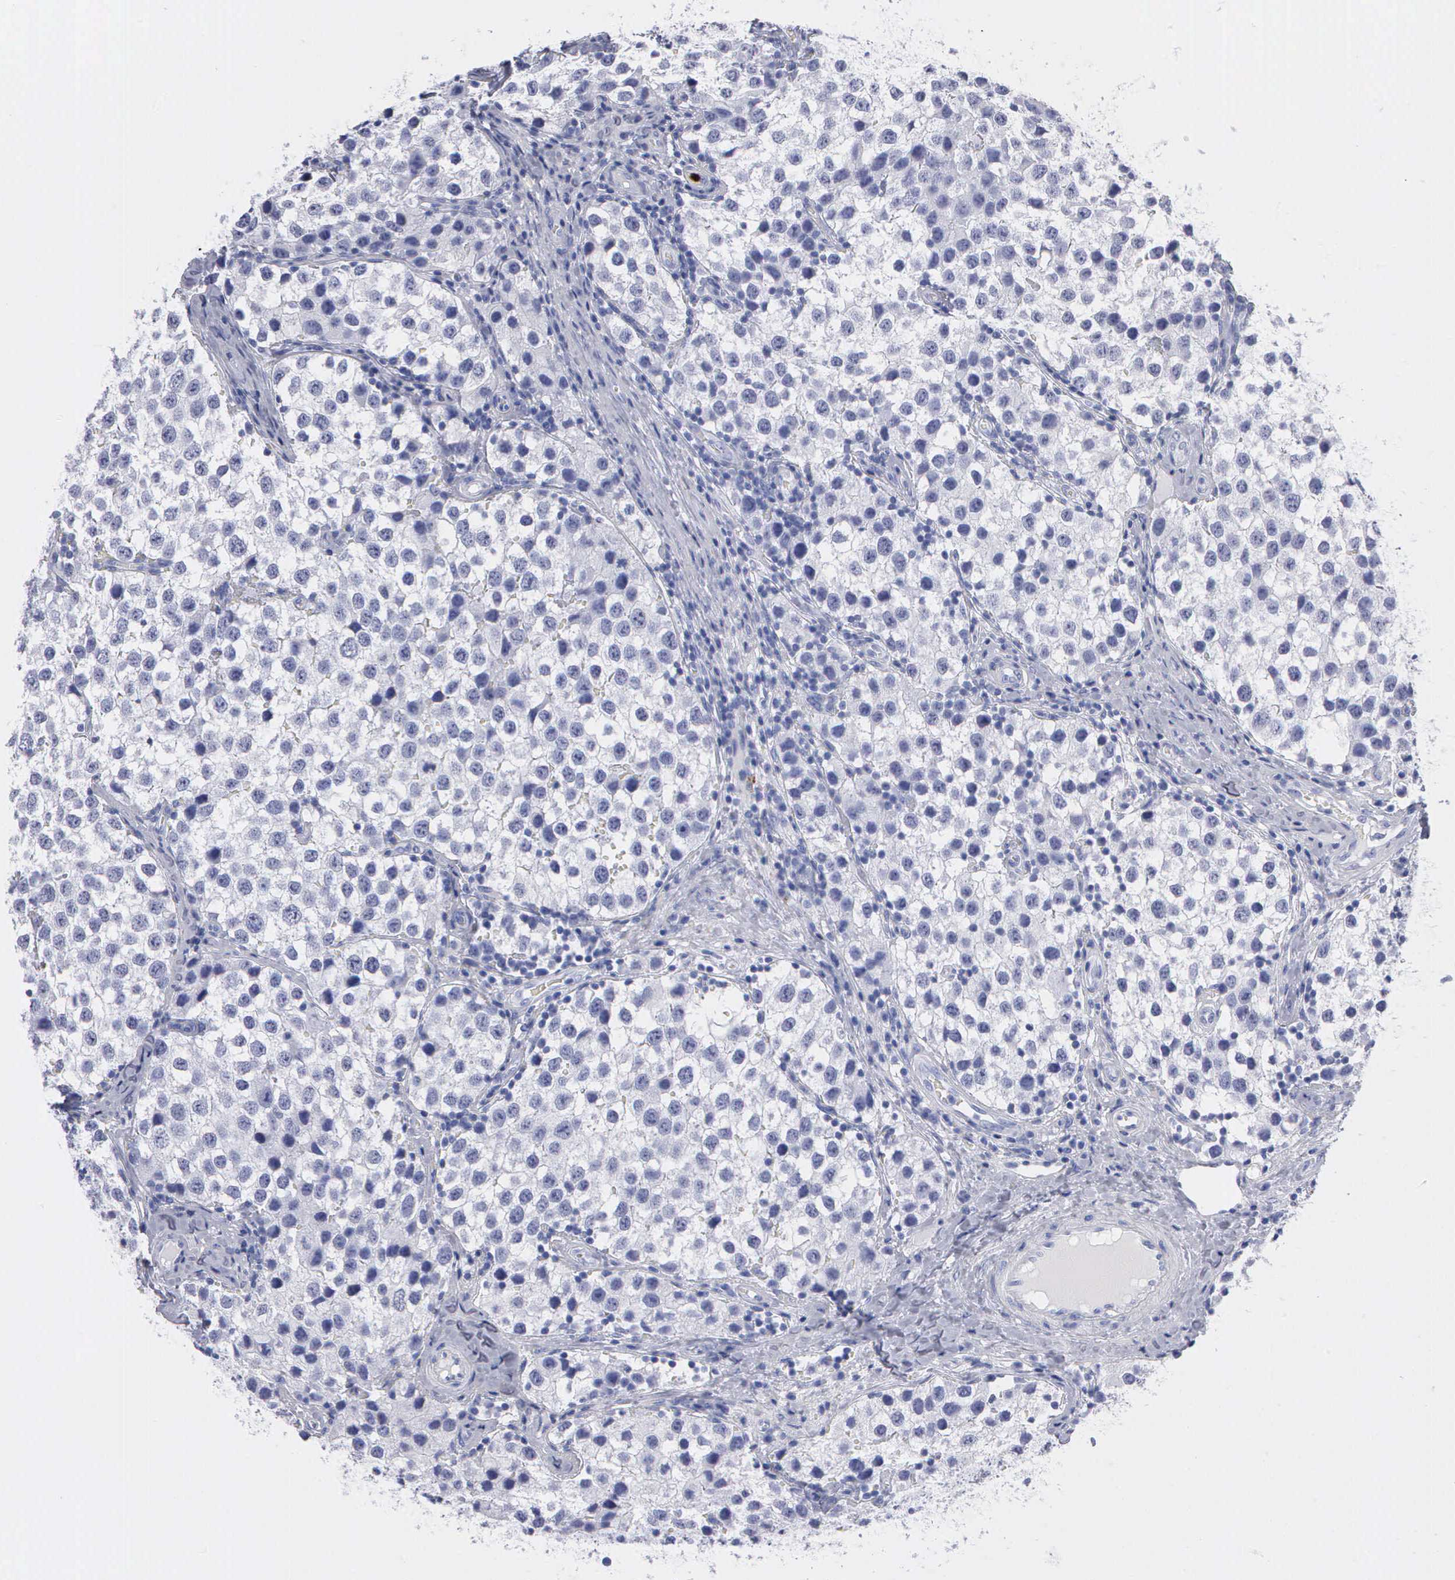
{"staining": {"intensity": "negative", "quantity": "none", "location": "none"}, "tissue": "testis cancer", "cell_type": "Tumor cells", "image_type": "cancer", "snomed": [{"axis": "morphology", "description": "Seminoma, NOS"}, {"axis": "topography", "description": "Testis"}], "caption": "A high-resolution image shows immunohistochemistry (IHC) staining of testis cancer, which reveals no significant positivity in tumor cells. (Stains: DAB (3,3'-diaminobenzidine) immunohistochemistry with hematoxylin counter stain, Microscopy: brightfield microscopy at high magnification).", "gene": "CTSG", "patient": {"sex": "male", "age": 39}}